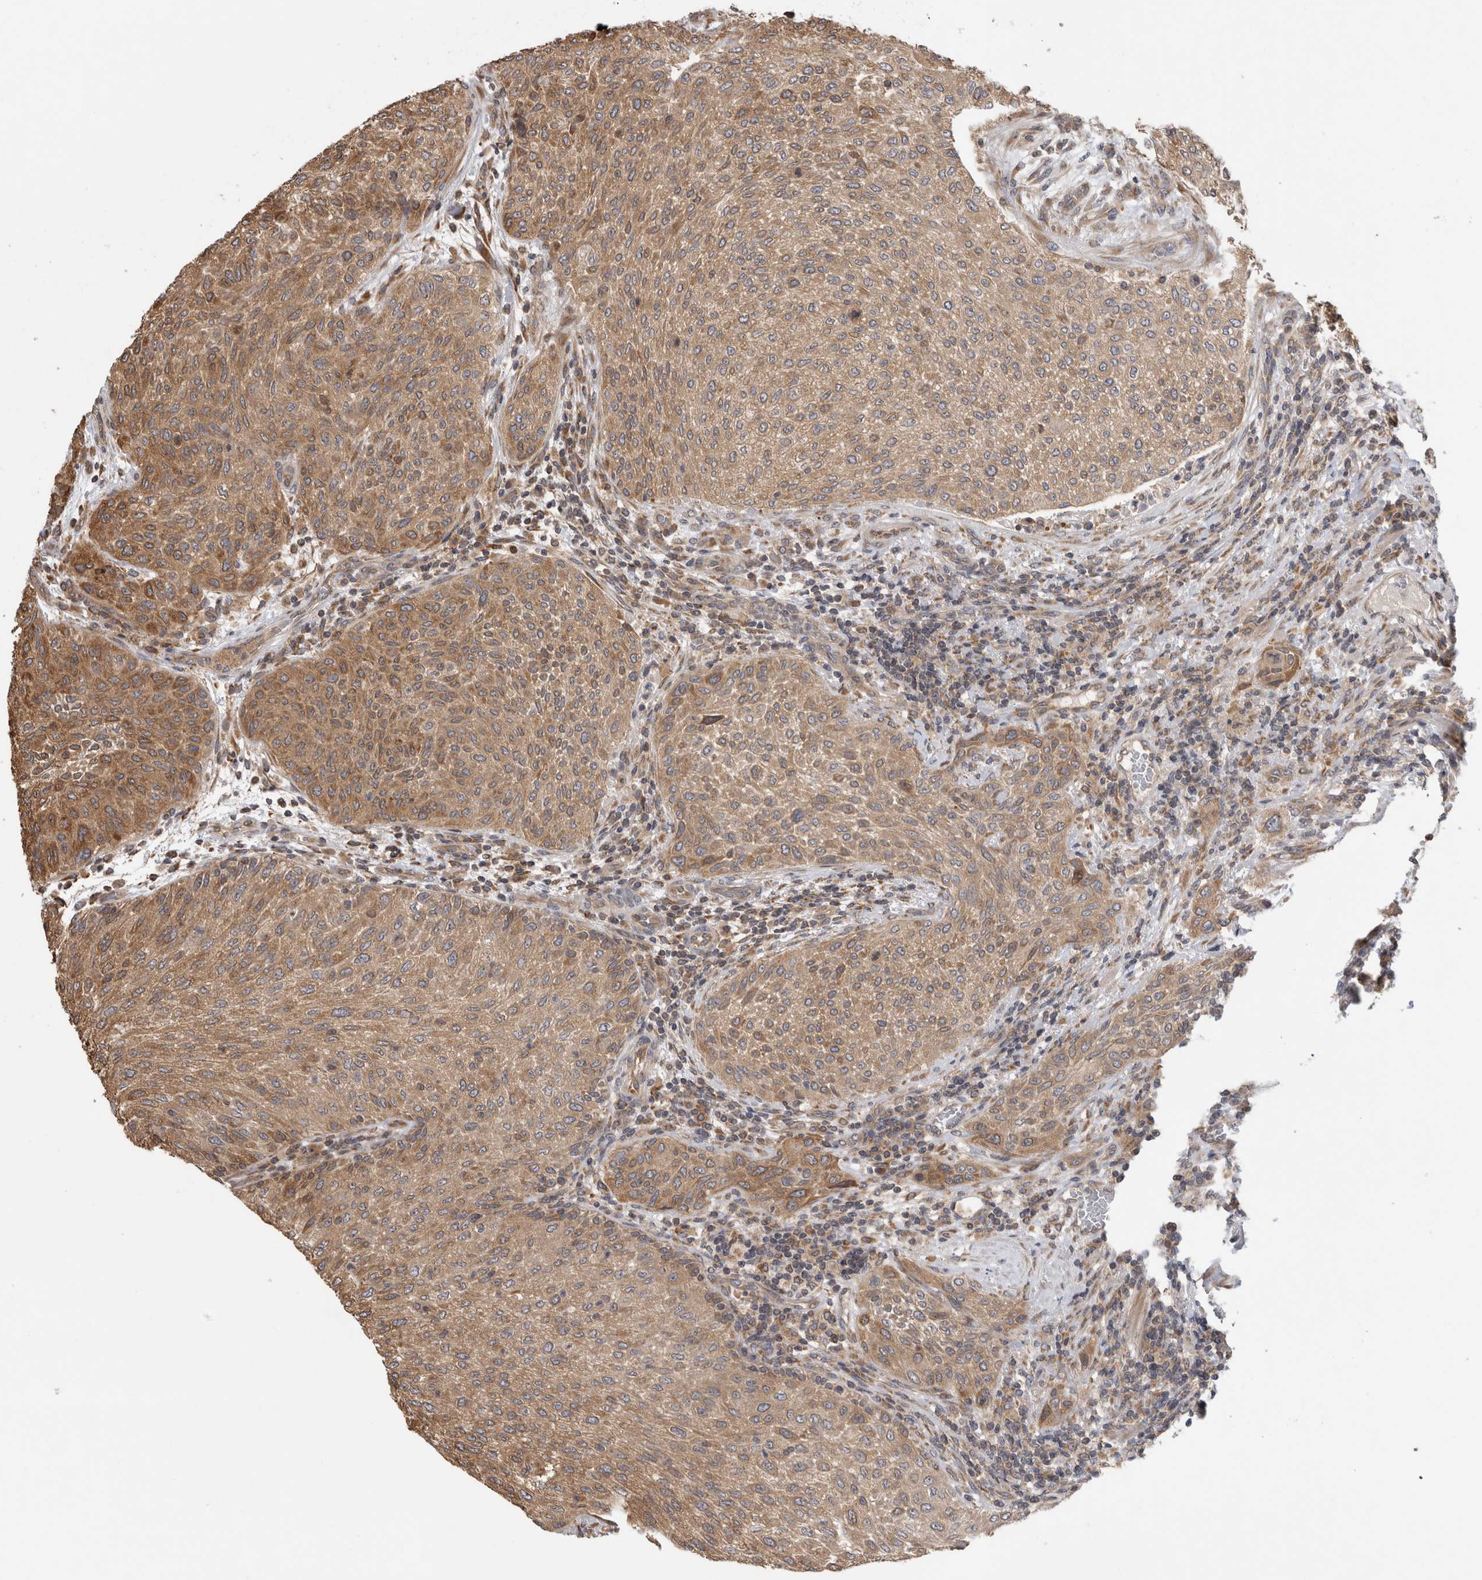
{"staining": {"intensity": "moderate", "quantity": ">75%", "location": "cytoplasmic/membranous"}, "tissue": "urothelial cancer", "cell_type": "Tumor cells", "image_type": "cancer", "snomed": [{"axis": "morphology", "description": "Urothelial carcinoma, Low grade"}, {"axis": "morphology", "description": "Urothelial carcinoma, High grade"}, {"axis": "topography", "description": "Urinary bladder"}], "caption": "Brown immunohistochemical staining in high-grade urothelial carcinoma reveals moderate cytoplasmic/membranous expression in approximately >75% of tumor cells.", "gene": "PARP6", "patient": {"sex": "male", "age": 35}}